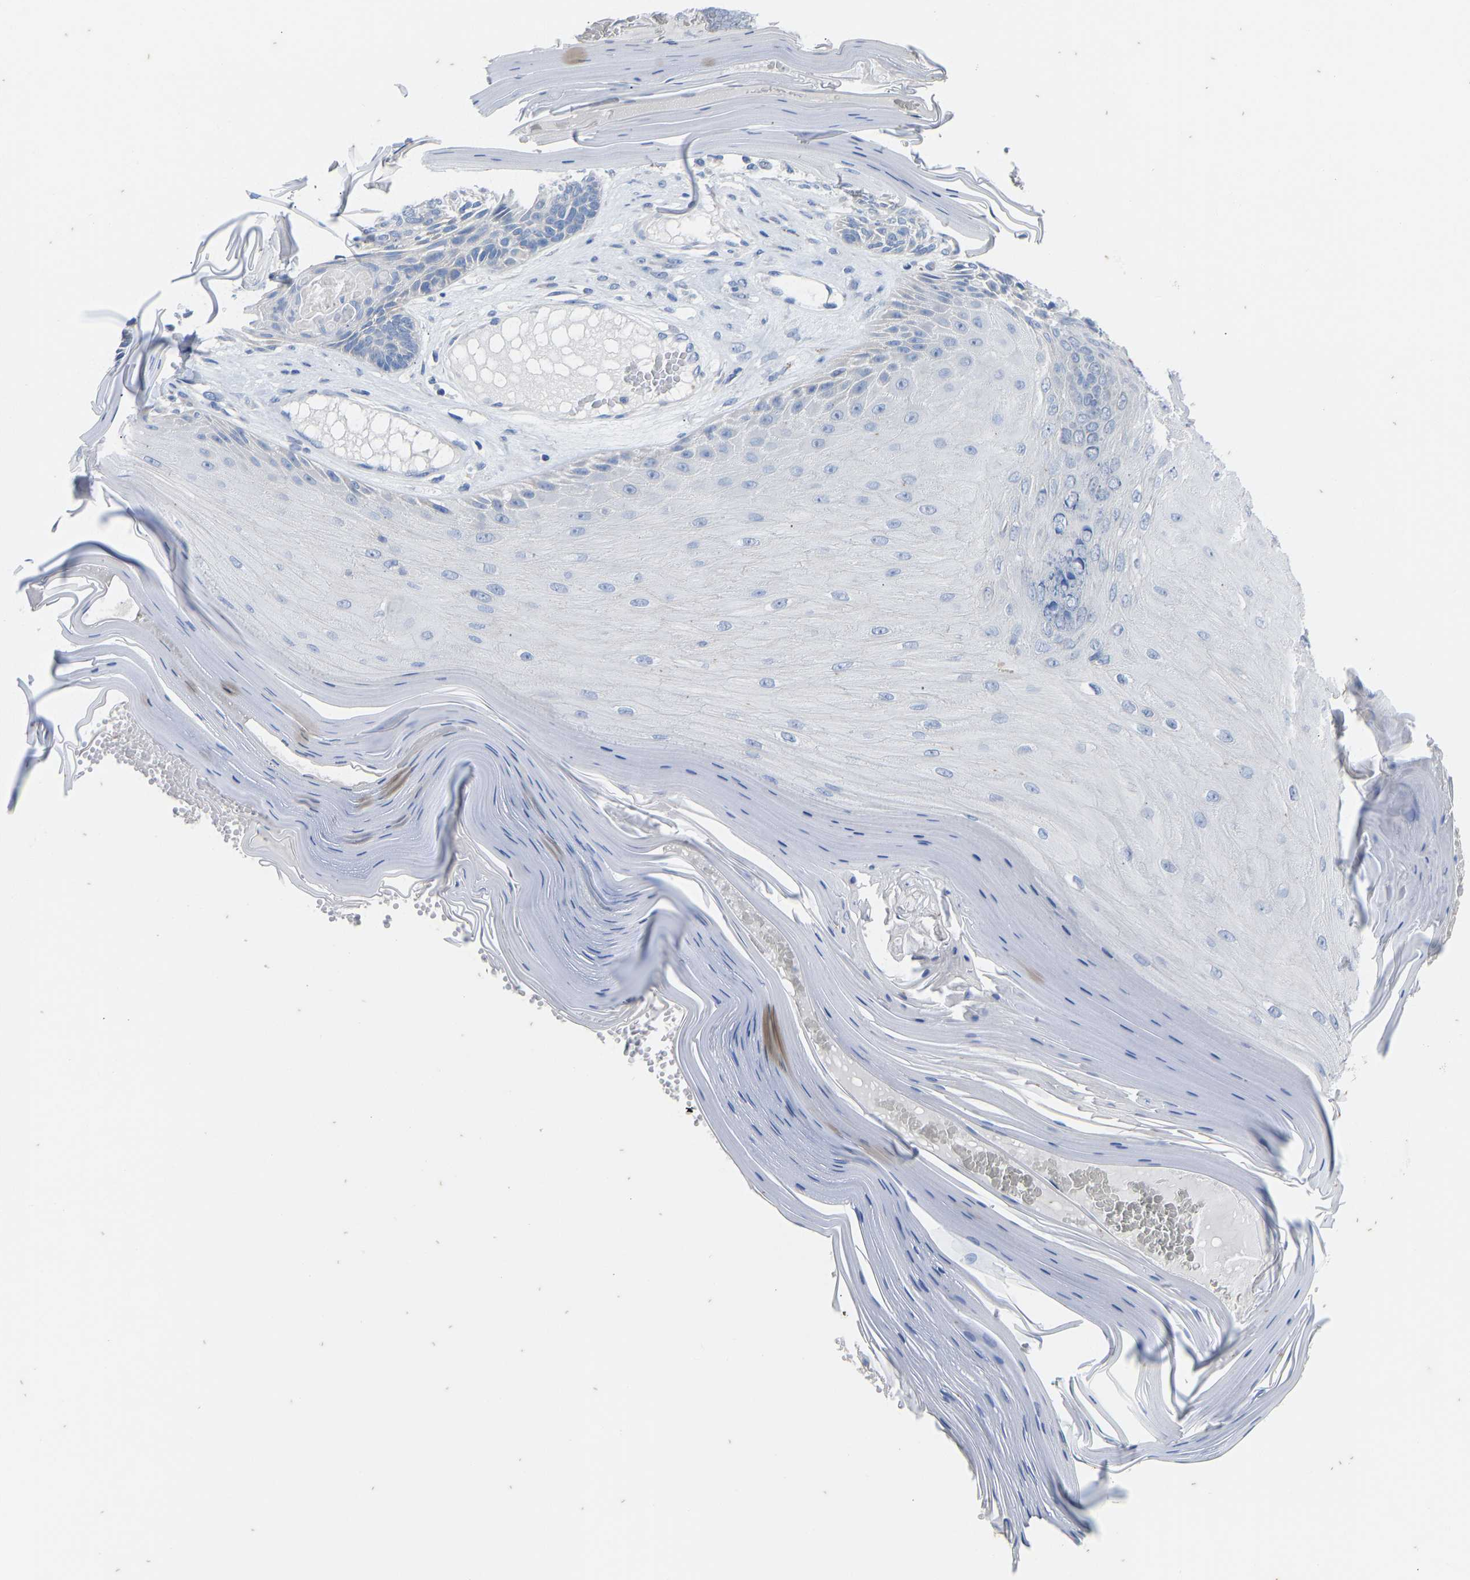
{"staining": {"intensity": "negative", "quantity": "none", "location": "none"}, "tissue": "skin cancer", "cell_type": "Tumor cells", "image_type": "cancer", "snomed": [{"axis": "morphology", "description": "Basal cell carcinoma"}, {"axis": "topography", "description": "Skin"}], "caption": "A high-resolution micrograph shows immunohistochemistry staining of skin cancer, which exhibits no significant staining in tumor cells.", "gene": "OLIG2", "patient": {"sex": "male", "age": 55}}